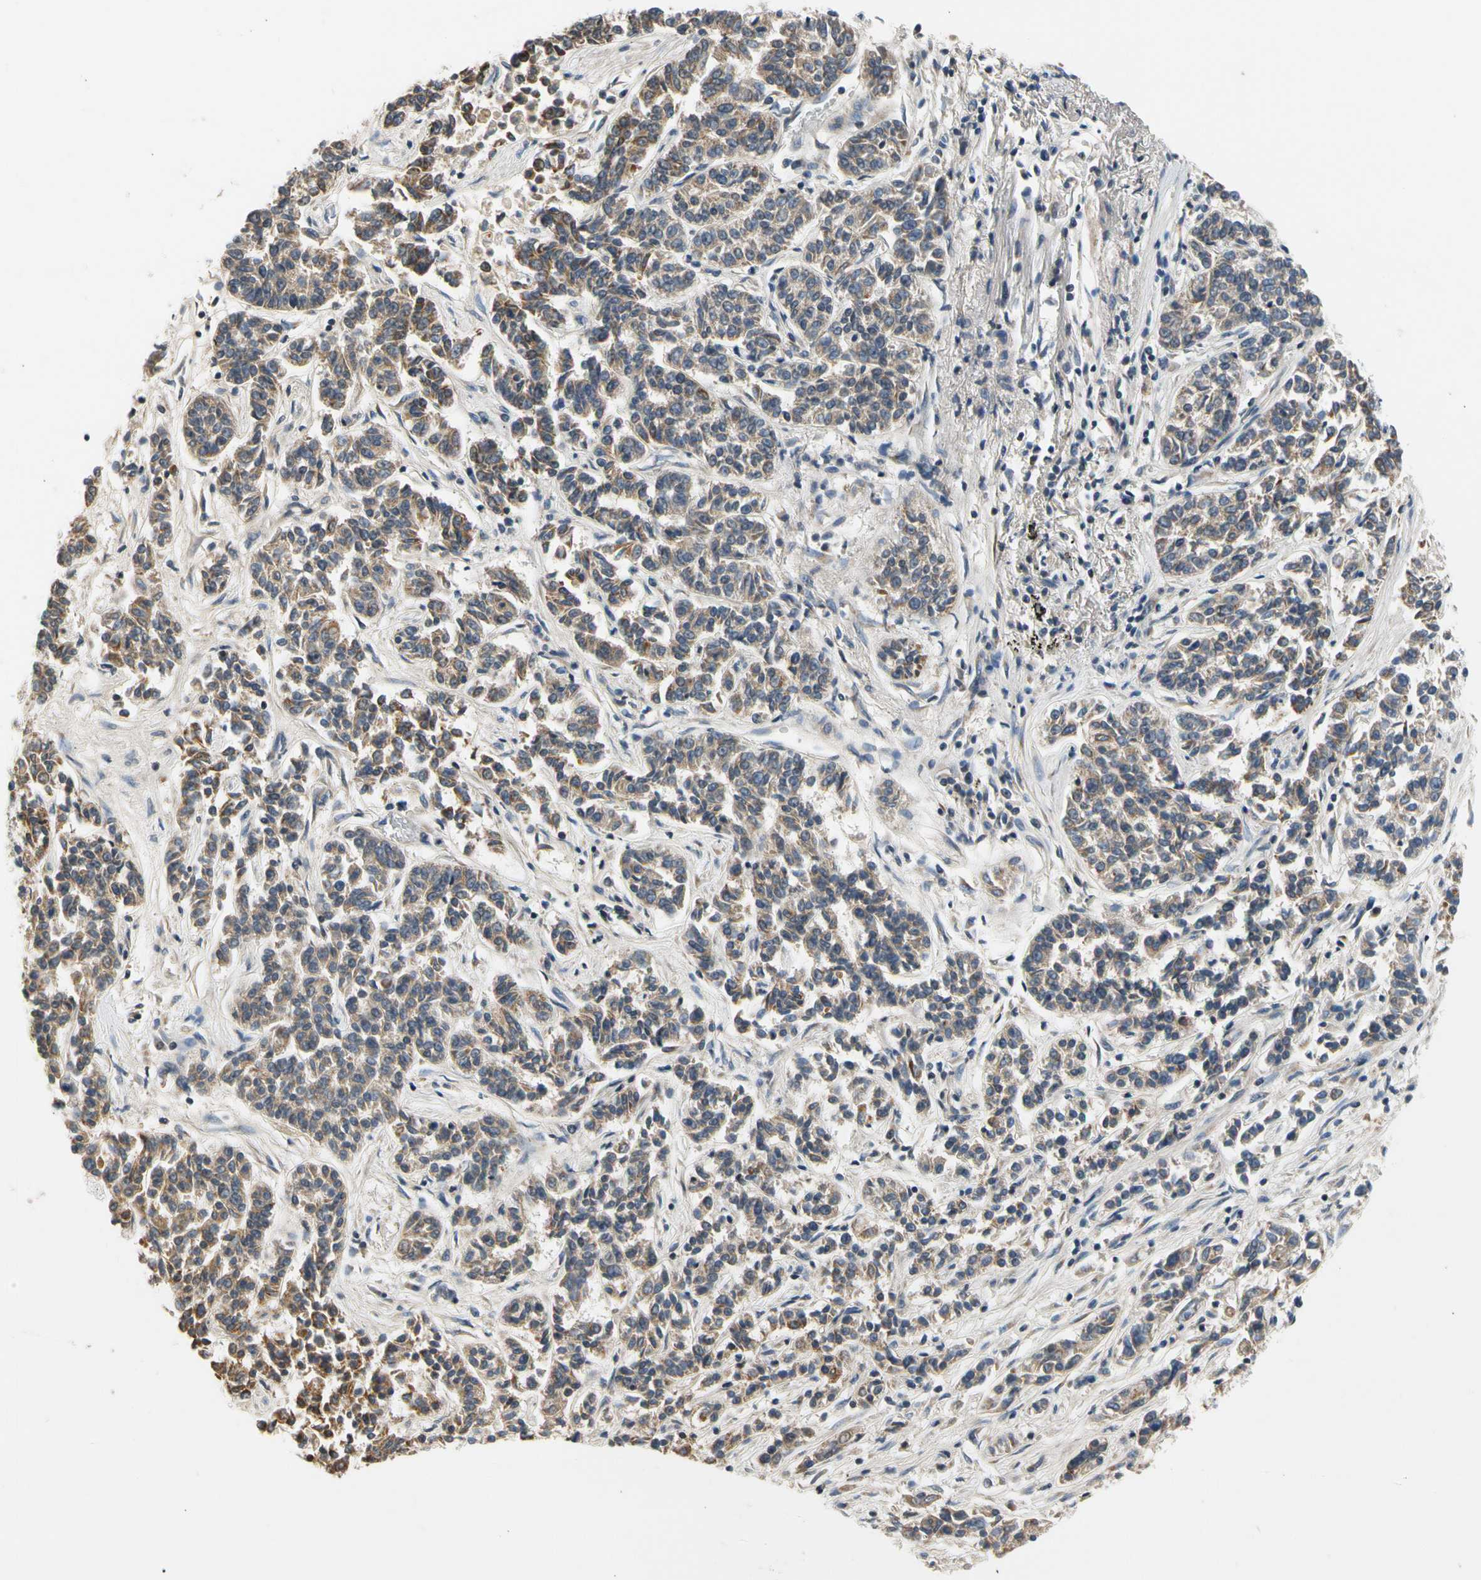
{"staining": {"intensity": "weak", "quantity": ">75%", "location": "cytoplasmic/membranous"}, "tissue": "lung cancer", "cell_type": "Tumor cells", "image_type": "cancer", "snomed": [{"axis": "morphology", "description": "Adenocarcinoma, NOS"}, {"axis": "topography", "description": "Lung"}], "caption": "Lung cancer stained with a brown dye displays weak cytoplasmic/membranous positive staining in approximately >75% of tumor cells.", "gene": "SOX30", "patient": {"sex": "male", "age": 84}}